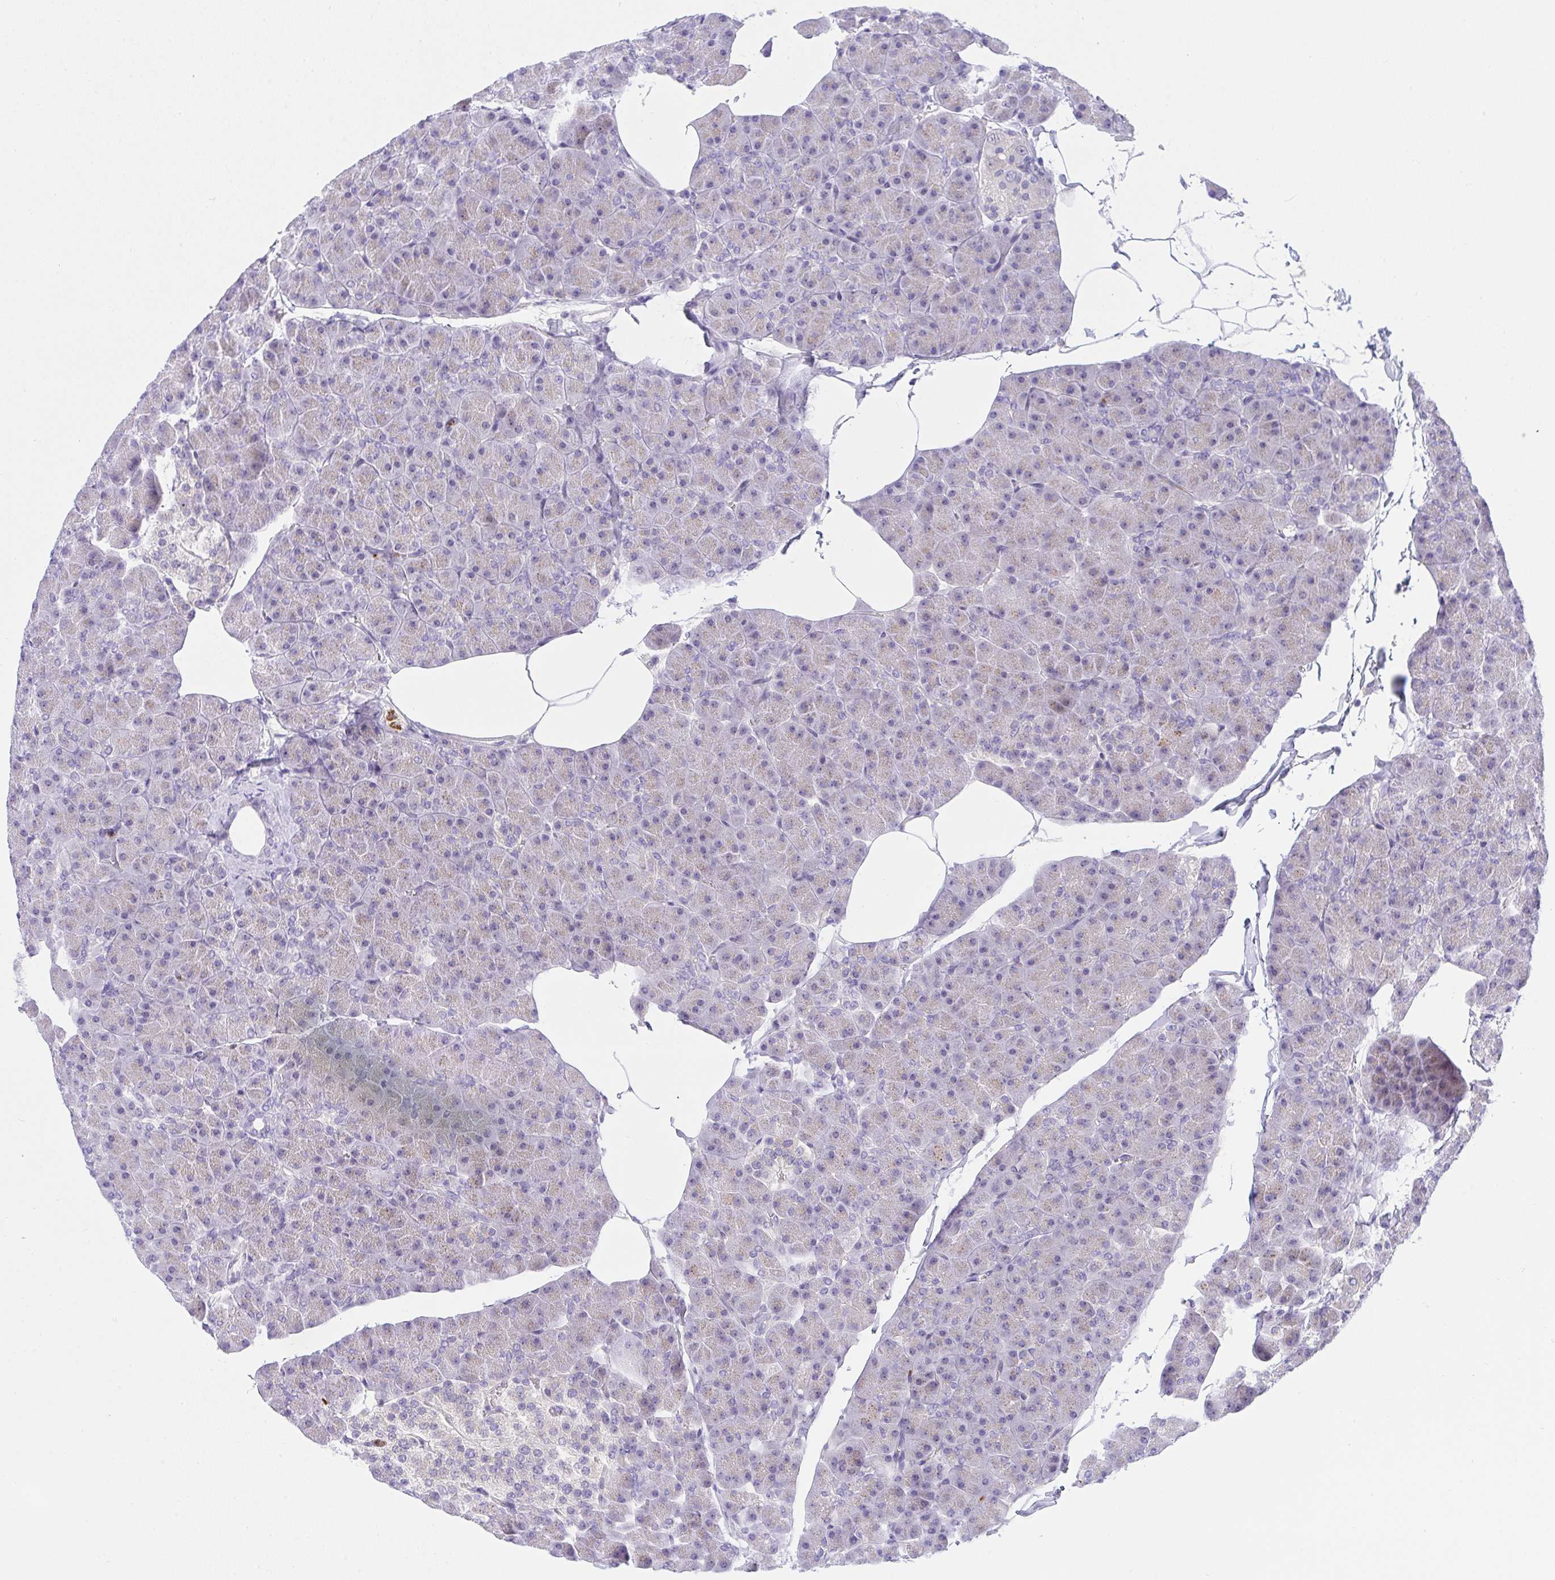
{"staining": {"intensity": "weak", "quantity": "<25%", "location": "cytoplasmic/membranous"}, "tissue": "pancreas", "cell_type": "Exocrine glandular cells", "image_type": "normal", "snomed": [{"axis": "morphology", "description": "Normal tissue, NOS"}, {"axis": "topography", "description": "Pancreas"}], "caption": "DAB immunohistochemical staining of normal human pancreas shows no significant staining in exocrine glandular cells.", "gene": "ZNF554", "patient": {"sex": "male", "age": 35}}